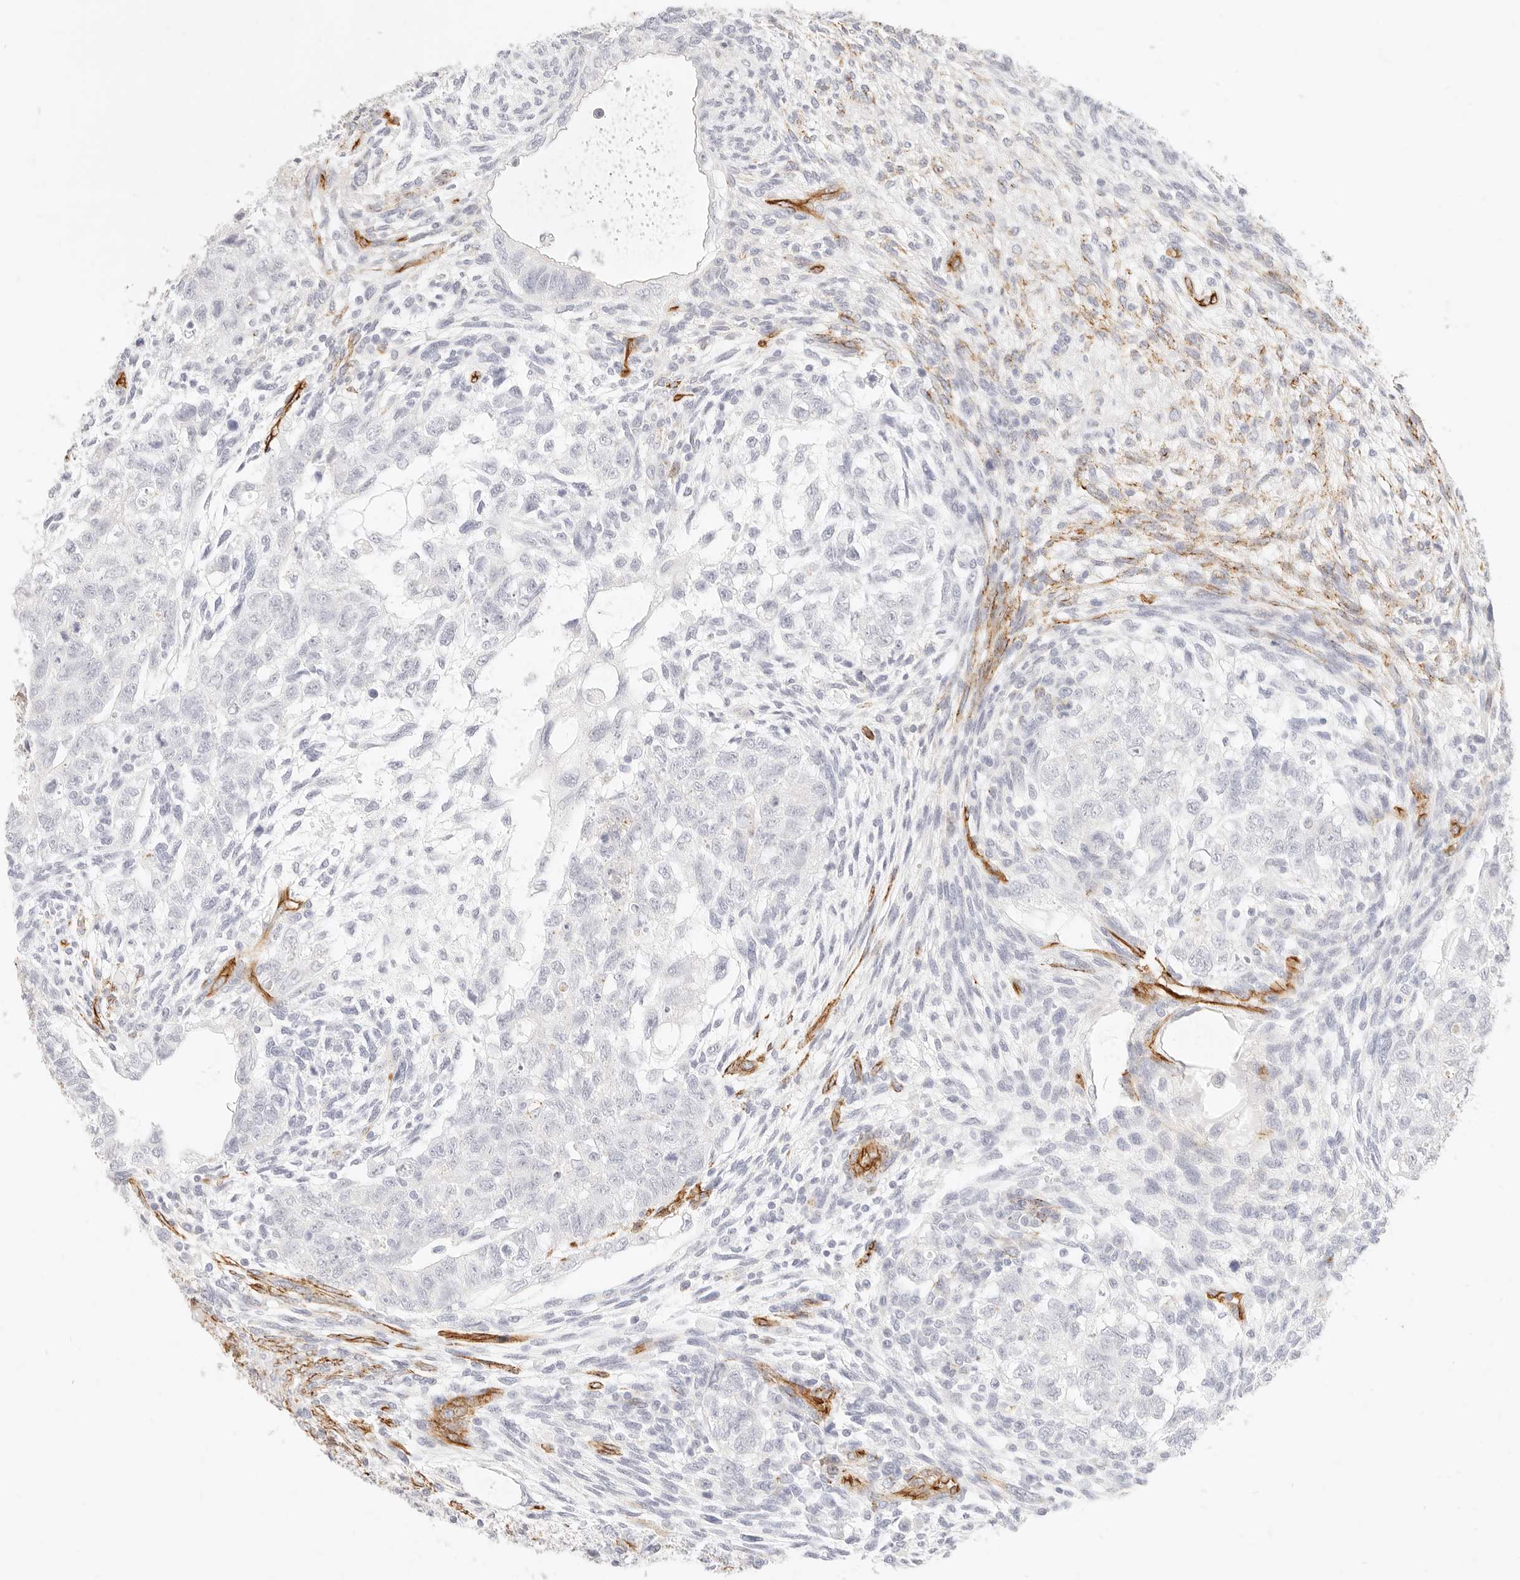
{"staining": {"intensity": "negative", "quantity": "none", "location": "none"}, "tissue": "testis cancer", "cell_type": "Tumor cells", "image_type": "cancer", "snomed": [{"axis": "morphology", "description": "Carcinoma, Embryonal, NOS"}, {"axis": "topography", "description": "Testis"}], "caption": "The photomicrograph displays no staining of tumor cells in testis embryonal carcinoma.", "gene": "NUS1", "patient": {"sex": "male", "age": 37}}